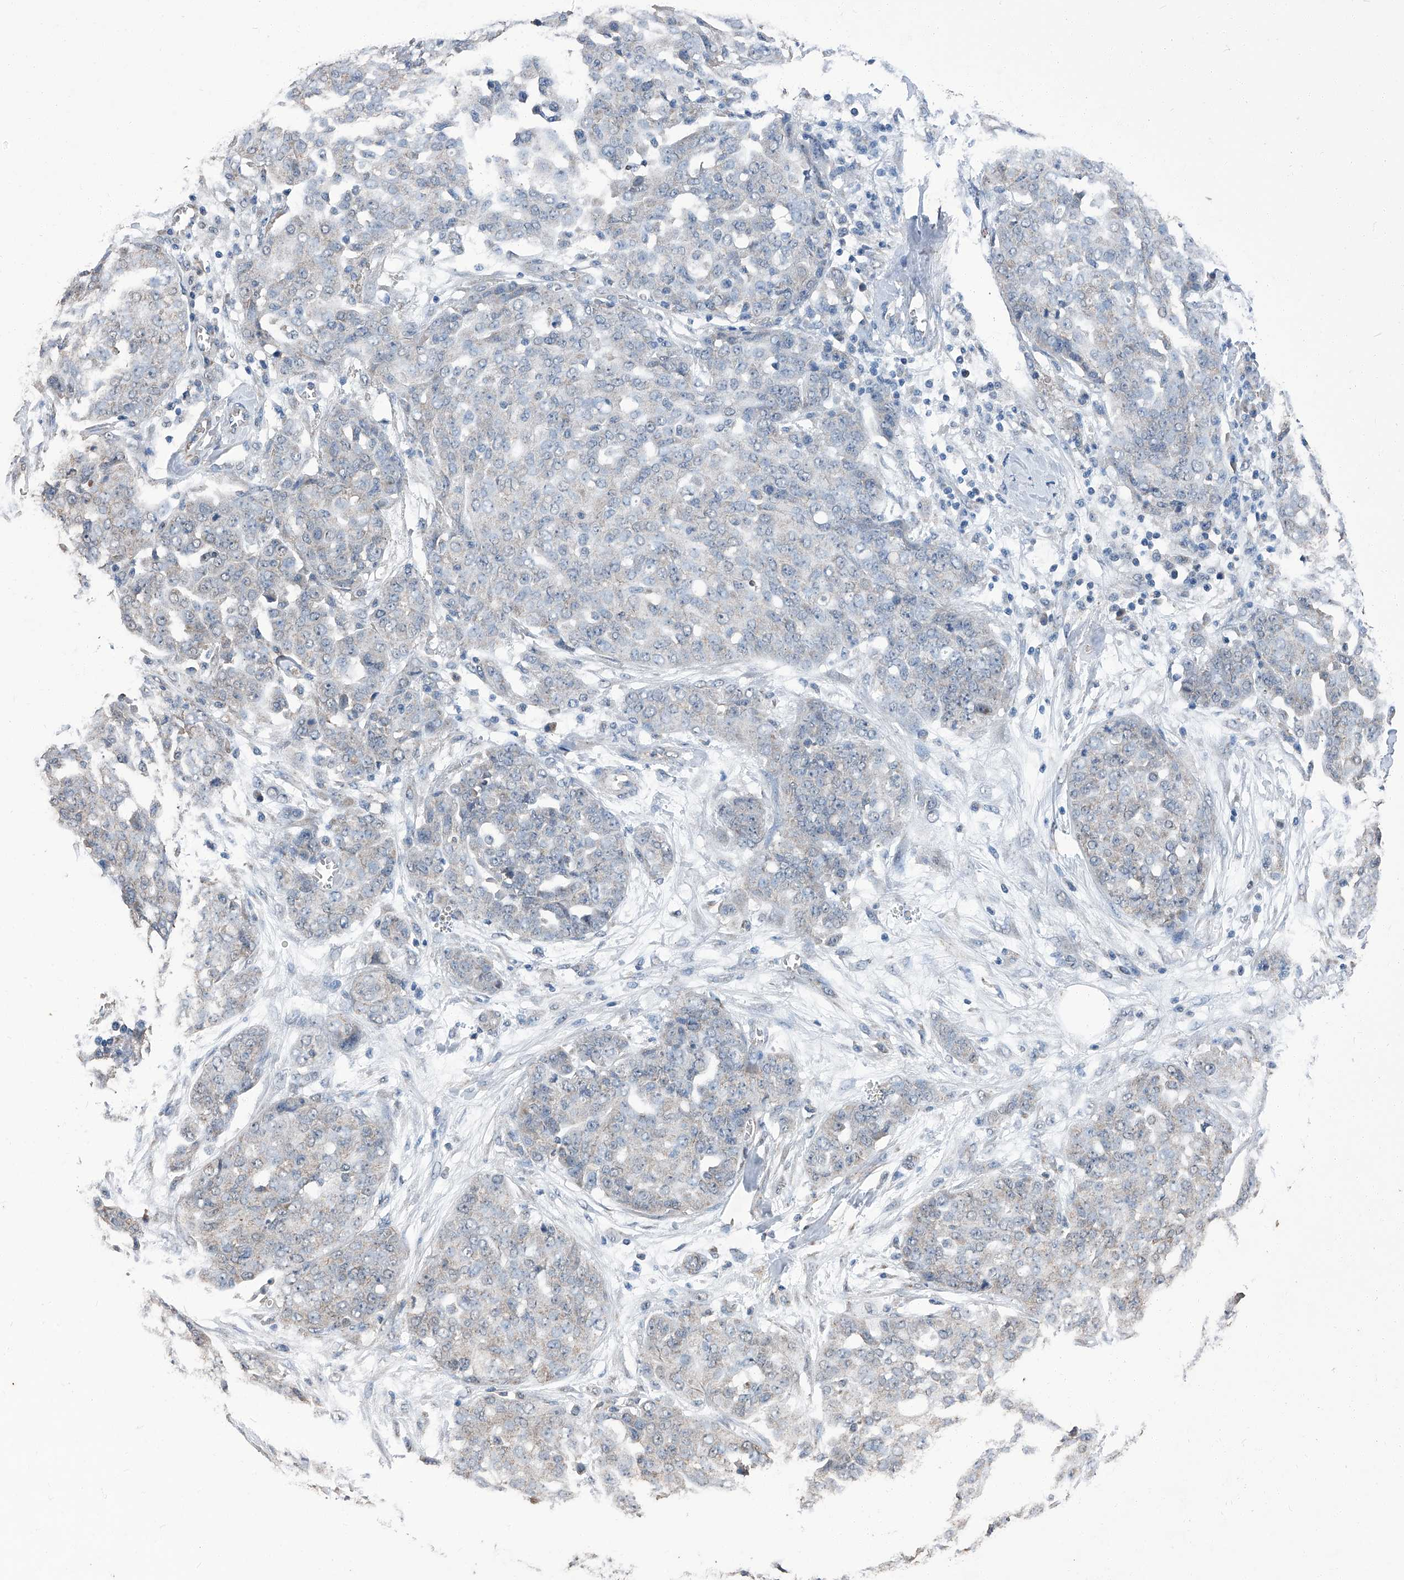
{"staining": {"intensity": "weak", "quantity": "<25%", "location": "cytoplasmic/membranous"}, "tissue": "ovarian cancer", "cell_type": "Tumor cells", "image_type": "cancer", "snomed": [{"axis": "morphology", "description": "Cystadenocarcinoma, serous, NOS"}, {"axis": "topography", "description": "Soft tissue"}, {"axis": "topography", "description": "Ovary"}], "caption": "Immunohistochemistry micrograph of ovarian cancer stained for a protein (brown), which reveals no expression in tumor cells. (Immunohistochemistry, brightfield microscopy, high magnification).", "gene": "STARD7", "patient": {"sex": "female", "age": 57}}